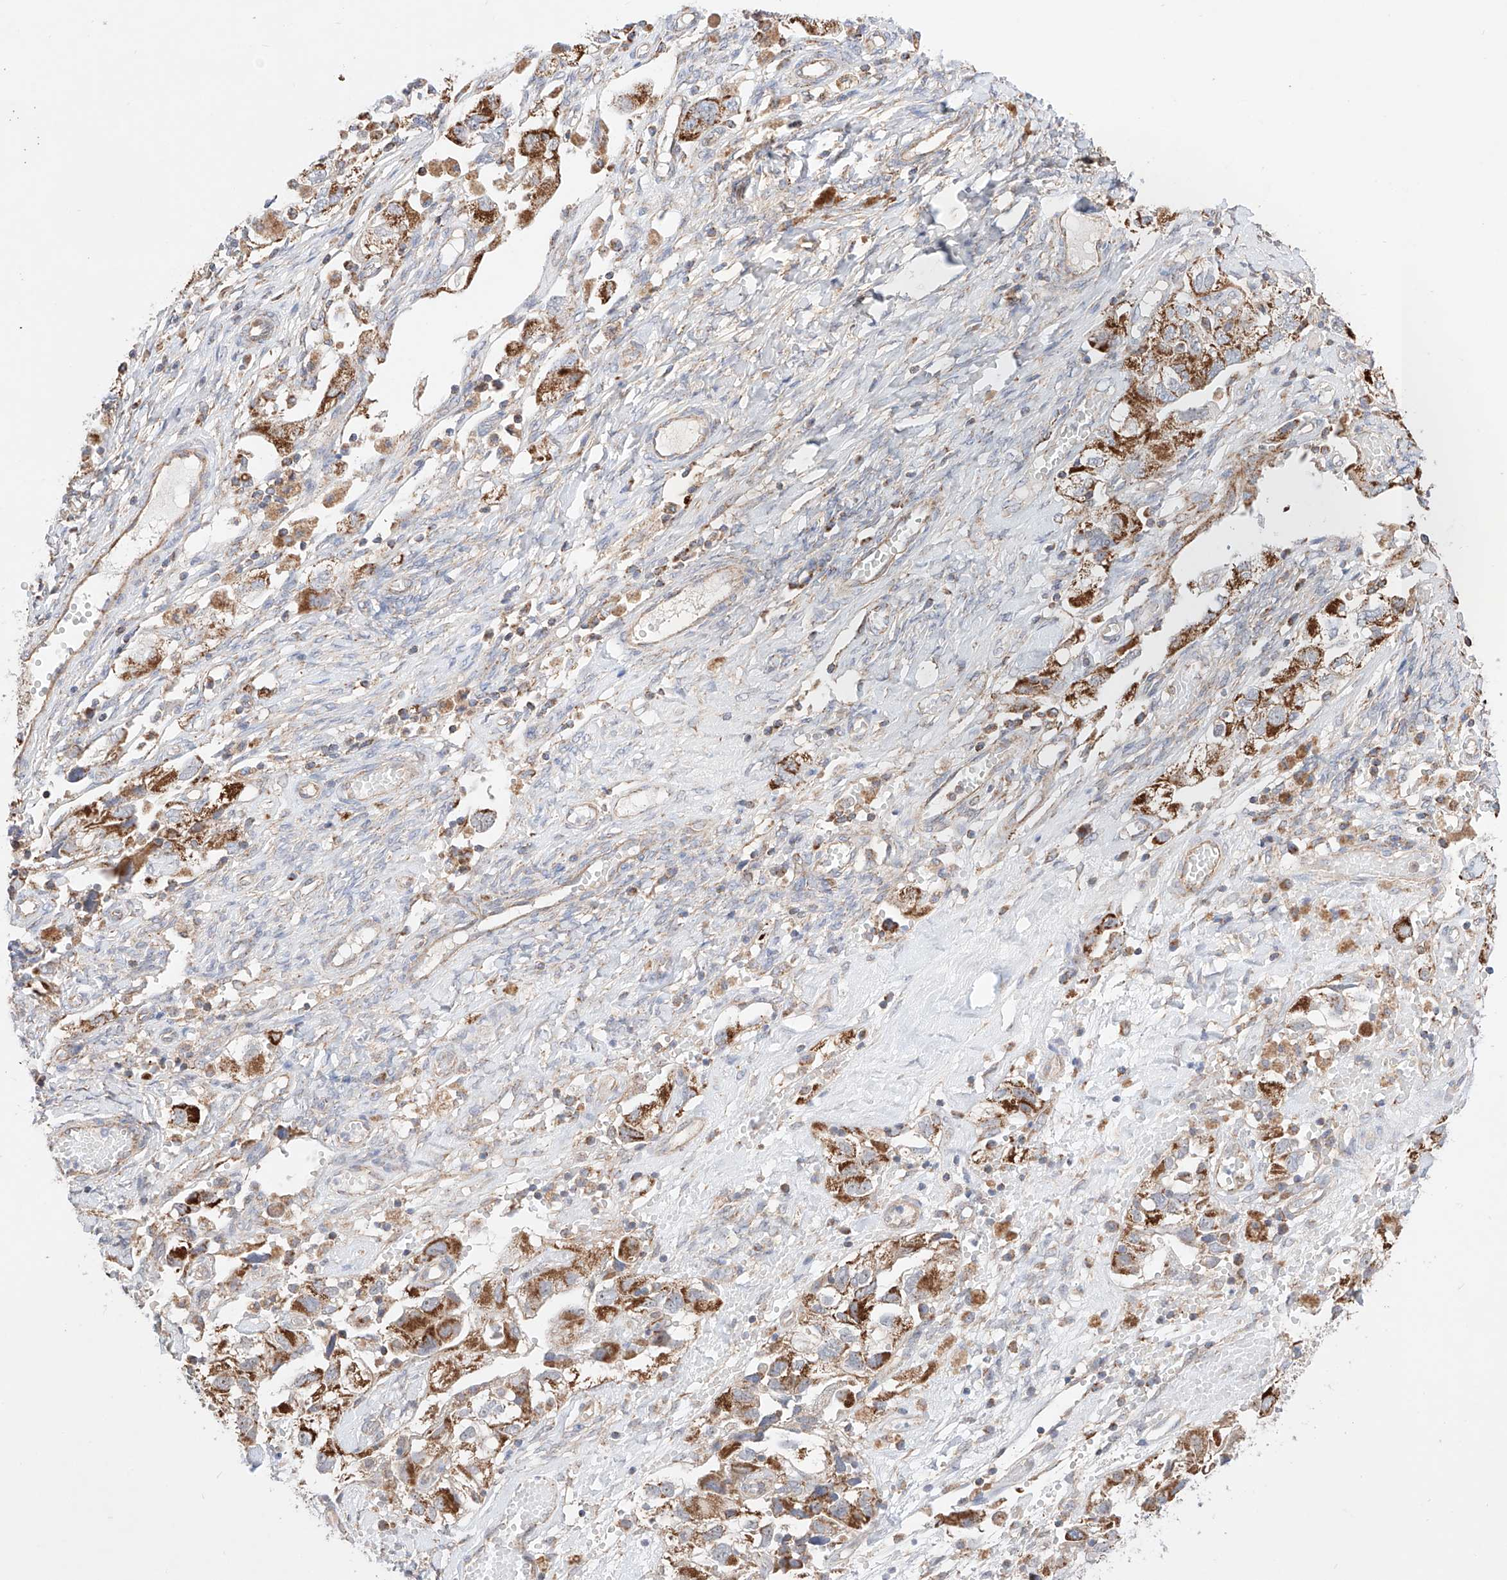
{"staining": {"intensity": "moderate", "quantity": ">75%", "location": "cytoplasmic/membranous"}, "tissue": "ovarian cancer", "cell_type": "Tumor cells", "image_type": "cancer", "snomed": [{"axis": "morphology", "description": "Carcinoma, NOS"}, {"axis": "morphology", "description": "Cystadenocarcinoma, serous, NOS"}, {"axis": "topography", "description": "Ovary"}], "caption": "Ovarian cancer (serous cystadenocarcinoma) stained for a protein exhibits moderate cytoplasmic/membranous positivity in tumor cells.", "gene": "KTI12", "patient": {"sex": "female", "age": 69}}